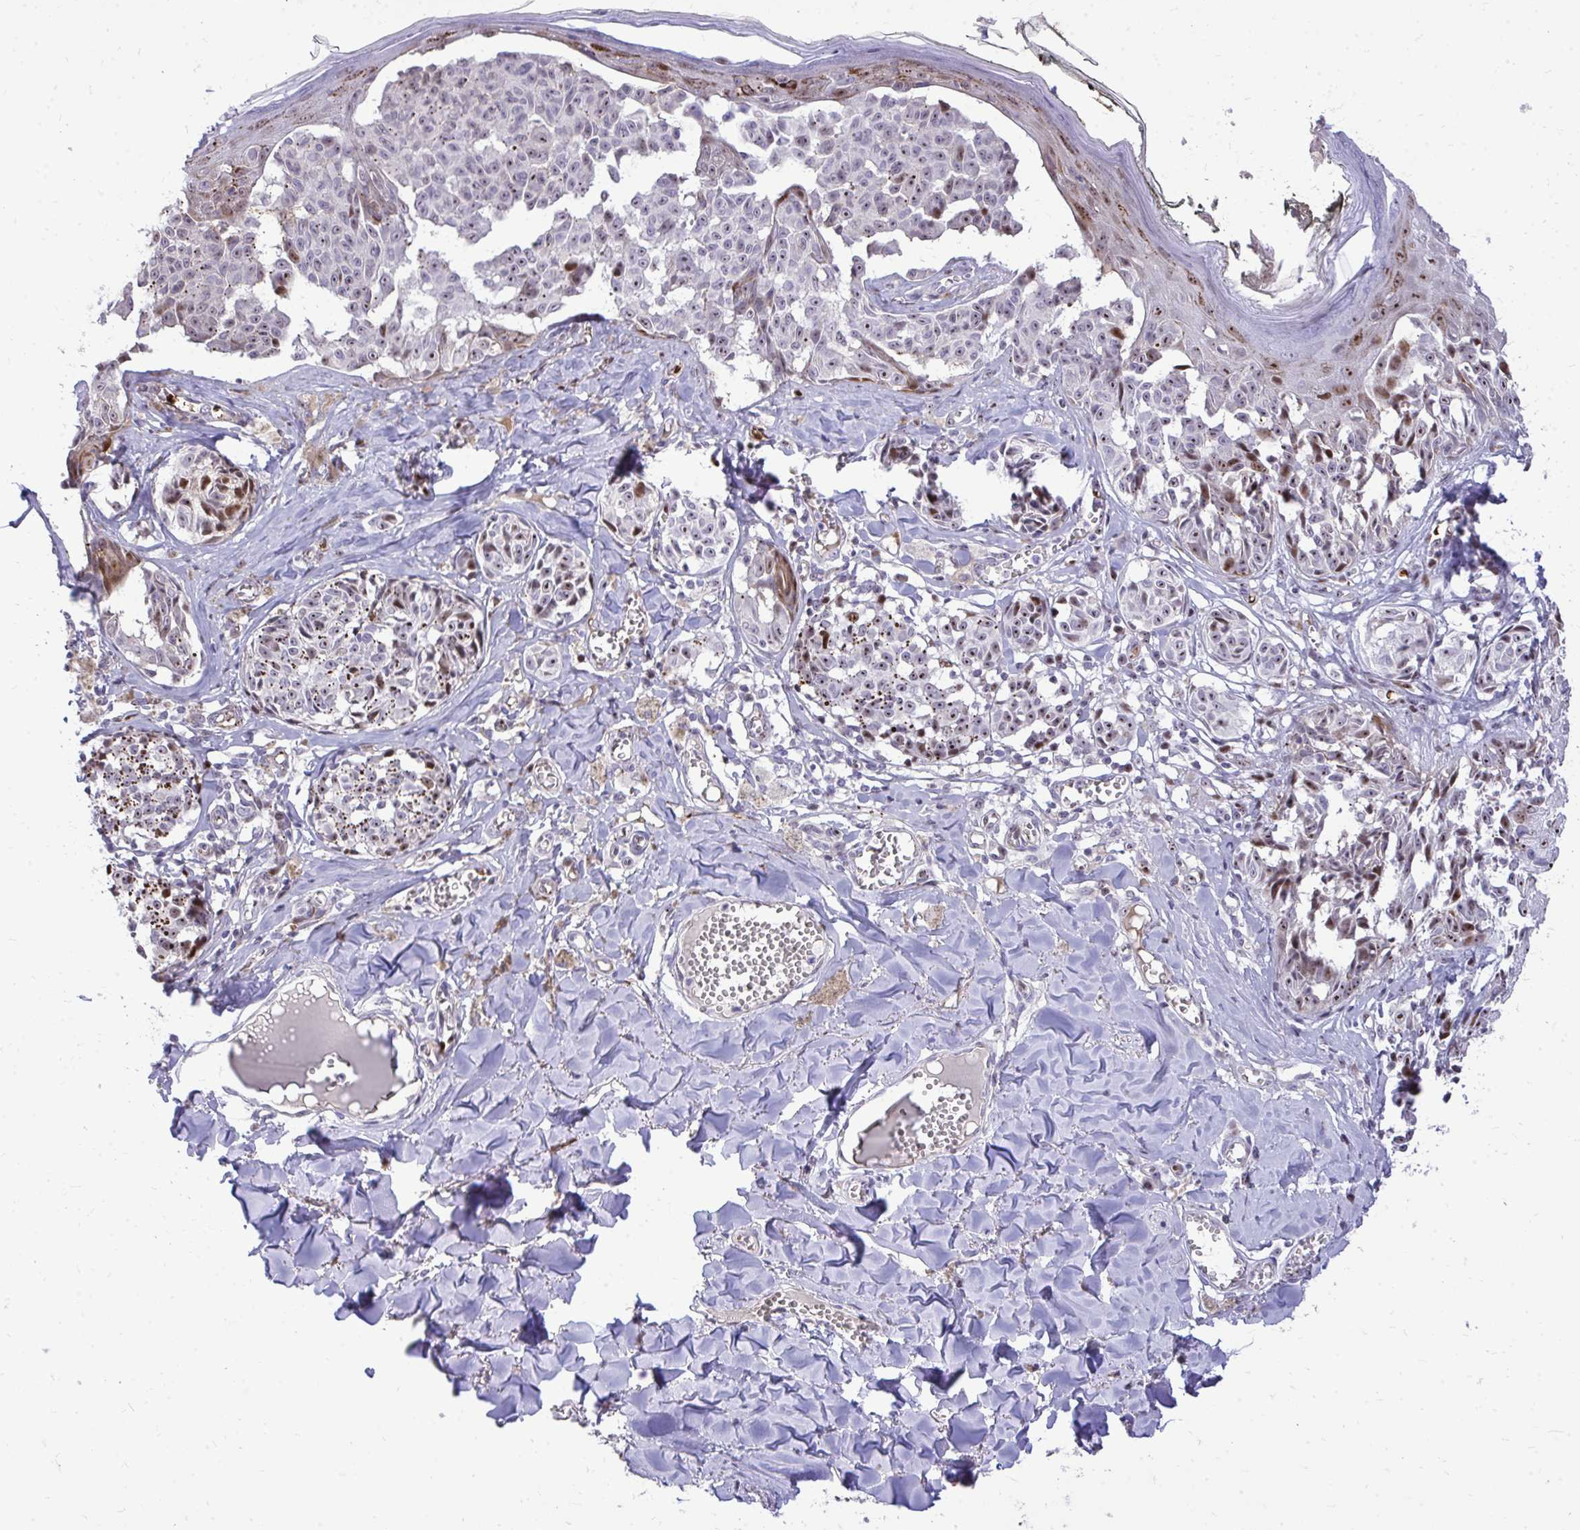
{"staining": {"intensity": "moderate", "quantity": ">75%", "location": "nuclear"}, "tissue": "melanoma", "cell_type": "Tumor cells", "image_type": "cancer", "snomed": [{"axis": "morphology", "description": "Malignant melanoma, NOS"}, {"axis": "topography", "description": "Skin"}], "caption": "Immunohistochemical staining of melanoma exhibits moderate nuclear protein positivity in approximately >75% of tumor cells.", "gene": "DLX4", "patient": {"sex": "female", "age": 43}}